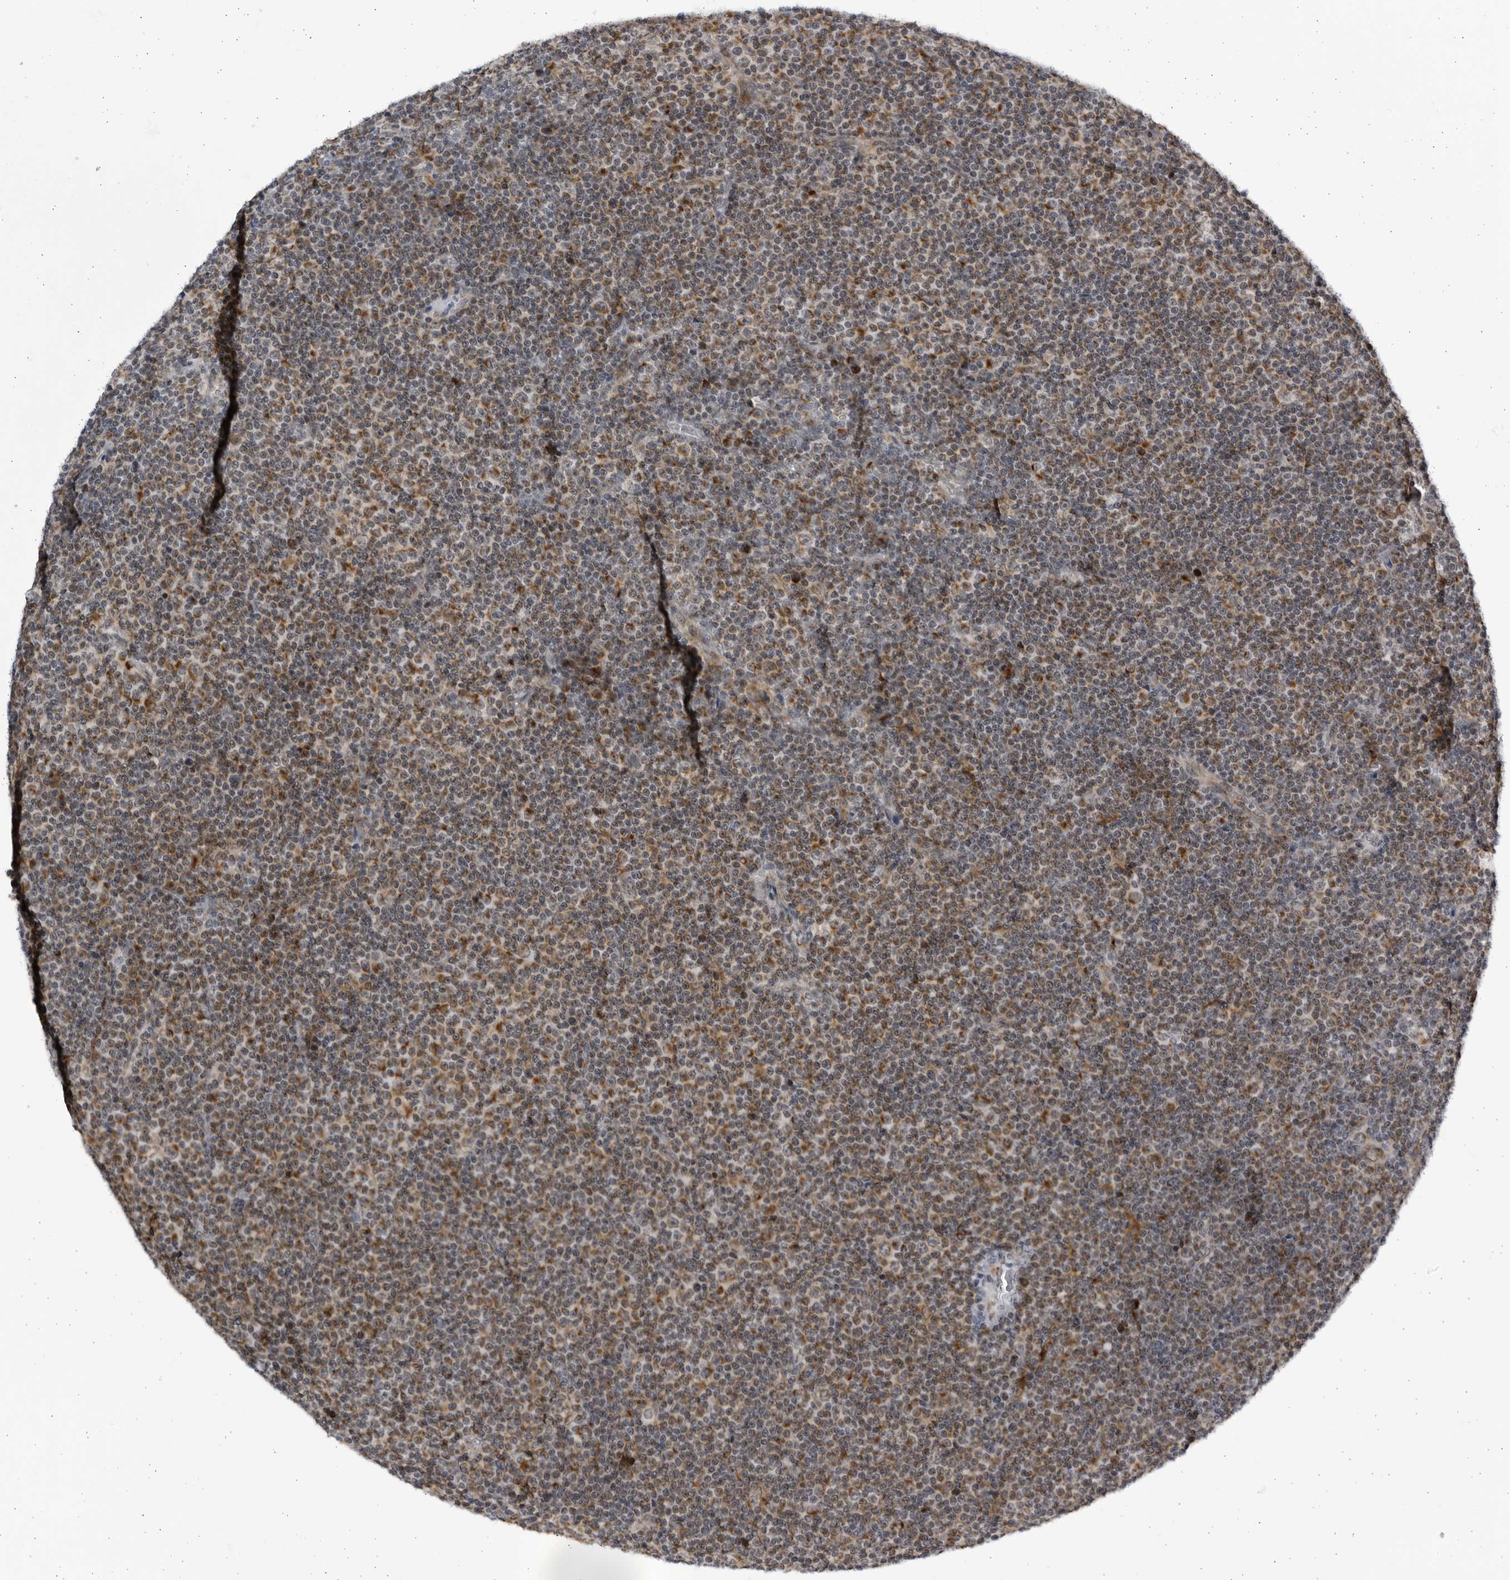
{"staining": {"intensity": "moderate", "quantity": ">75%", "location": "cytoplasmic/membranous,nuclear"}, "tissue": "lymphoma", "cell_type": "Tumor cells", "image_type": "cancer", "snomed": [{"axis": "morphology", "description": "Malignant lymphoma, non-Hodgkin's type, Low grade"}, {"axis": "topography", "description": "Lymph node"}], "caption": "Tumor cells display medium levels of moderate cytoplasmic/membranous and nuclear positivity in about >75% of cells in human lymphoma.", "gene": "SLC25A22", "patient": {"sex": "female", "age": 67}}